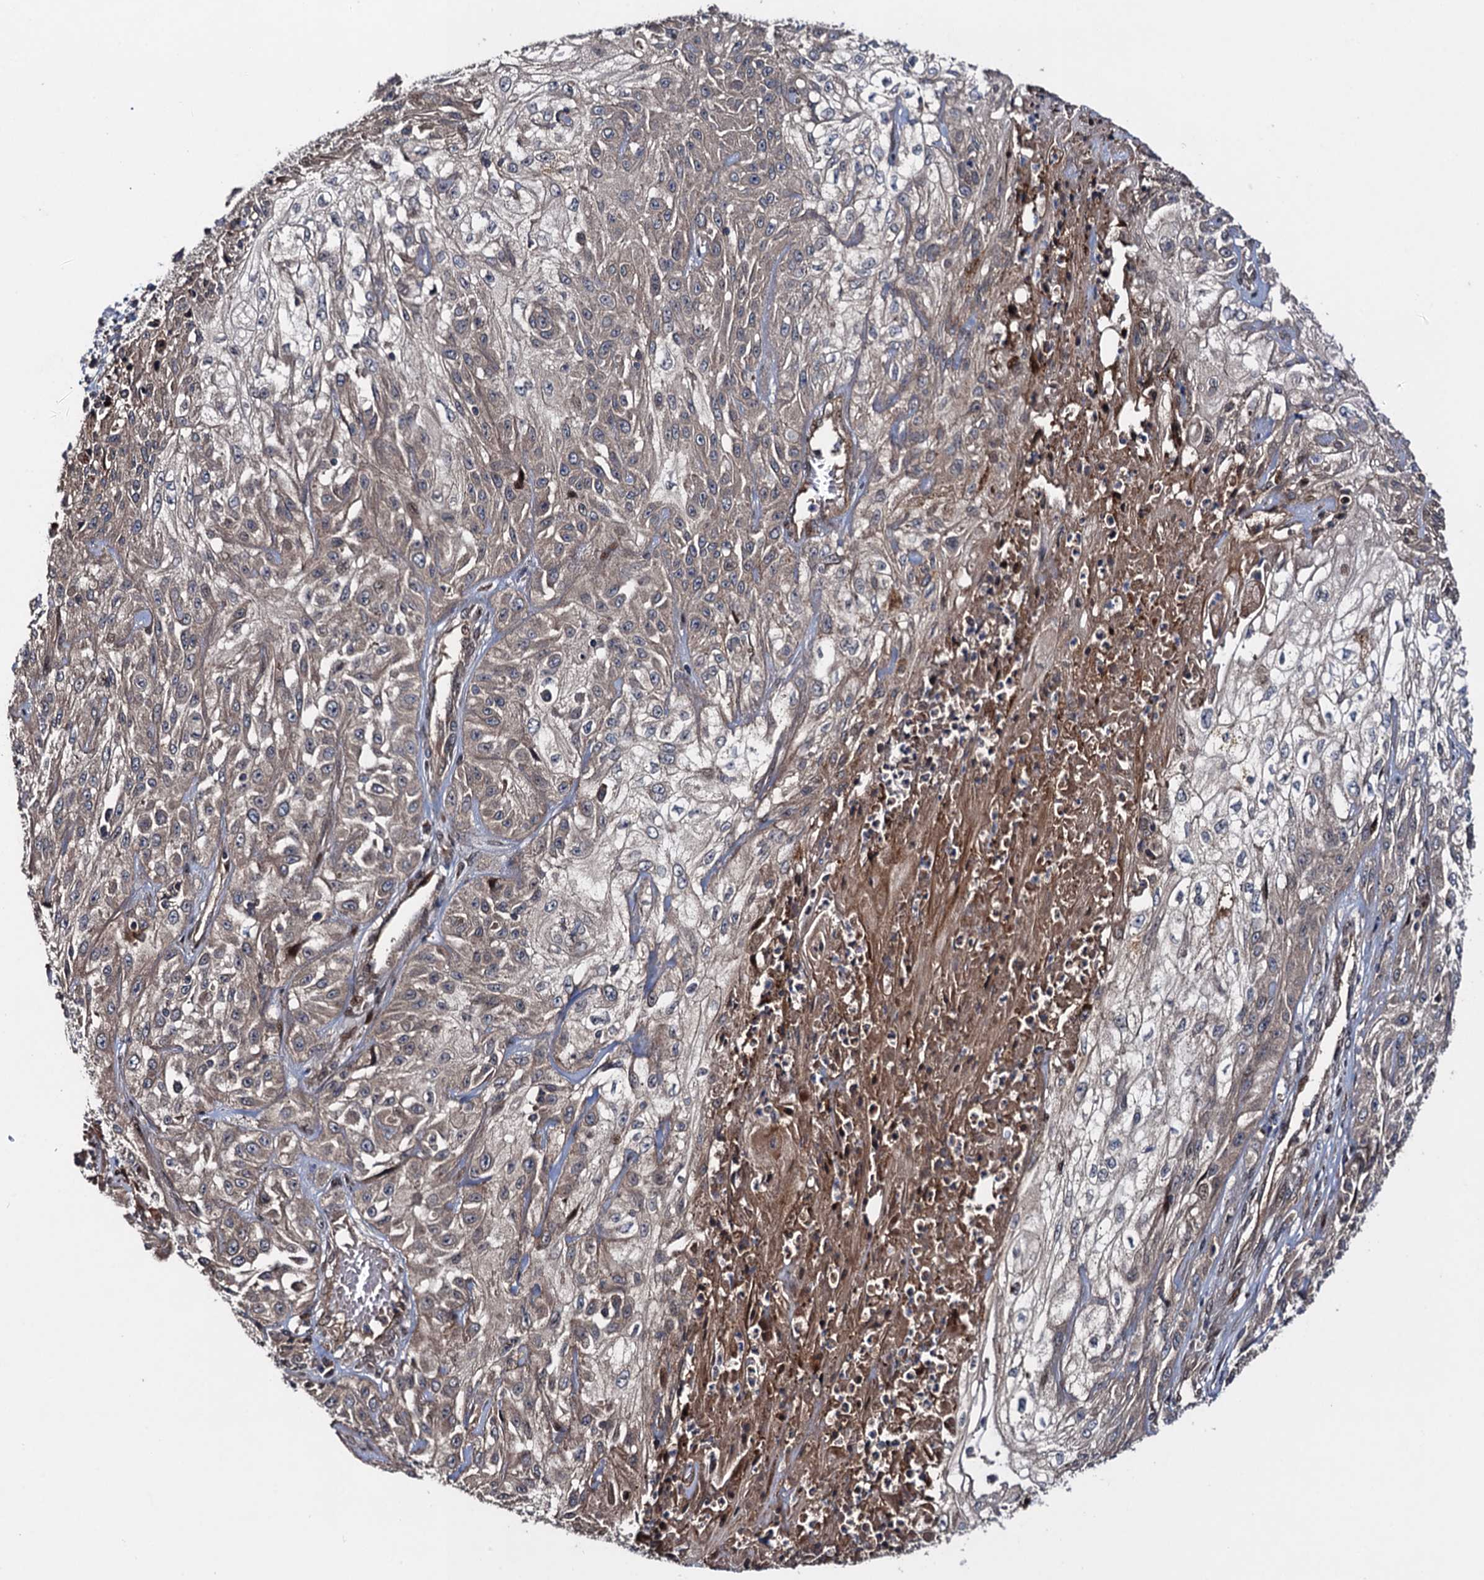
{"staining": {"intensity": "weak", "quantity": "25%-75%", "location": "cytoplasmic/membranous"}, "tissue": "skin cancer", "cell_type": "Tumor cells", "image_type": "cancer", "snomed": [{"axis": "morphology", "description": "Squamous cell carcinoma, NOS"}, {"axis": "morphology", "description": "Squamous cell carcinoma, metastatic, NOS"}, {"axis": "topography", "description": "Skin"}, {"axis": "topography", "description": "Lymph node"}], "caption": "The image exhibits immunohistochemical staining of skin squamous cell carcinoma. There is weak cytoplasmic/membranous expression is seen in approximately 25%-75% of tumor cells.", "gene": "RHOBTB1", "patient": {"sex": "male", "age": 75}}